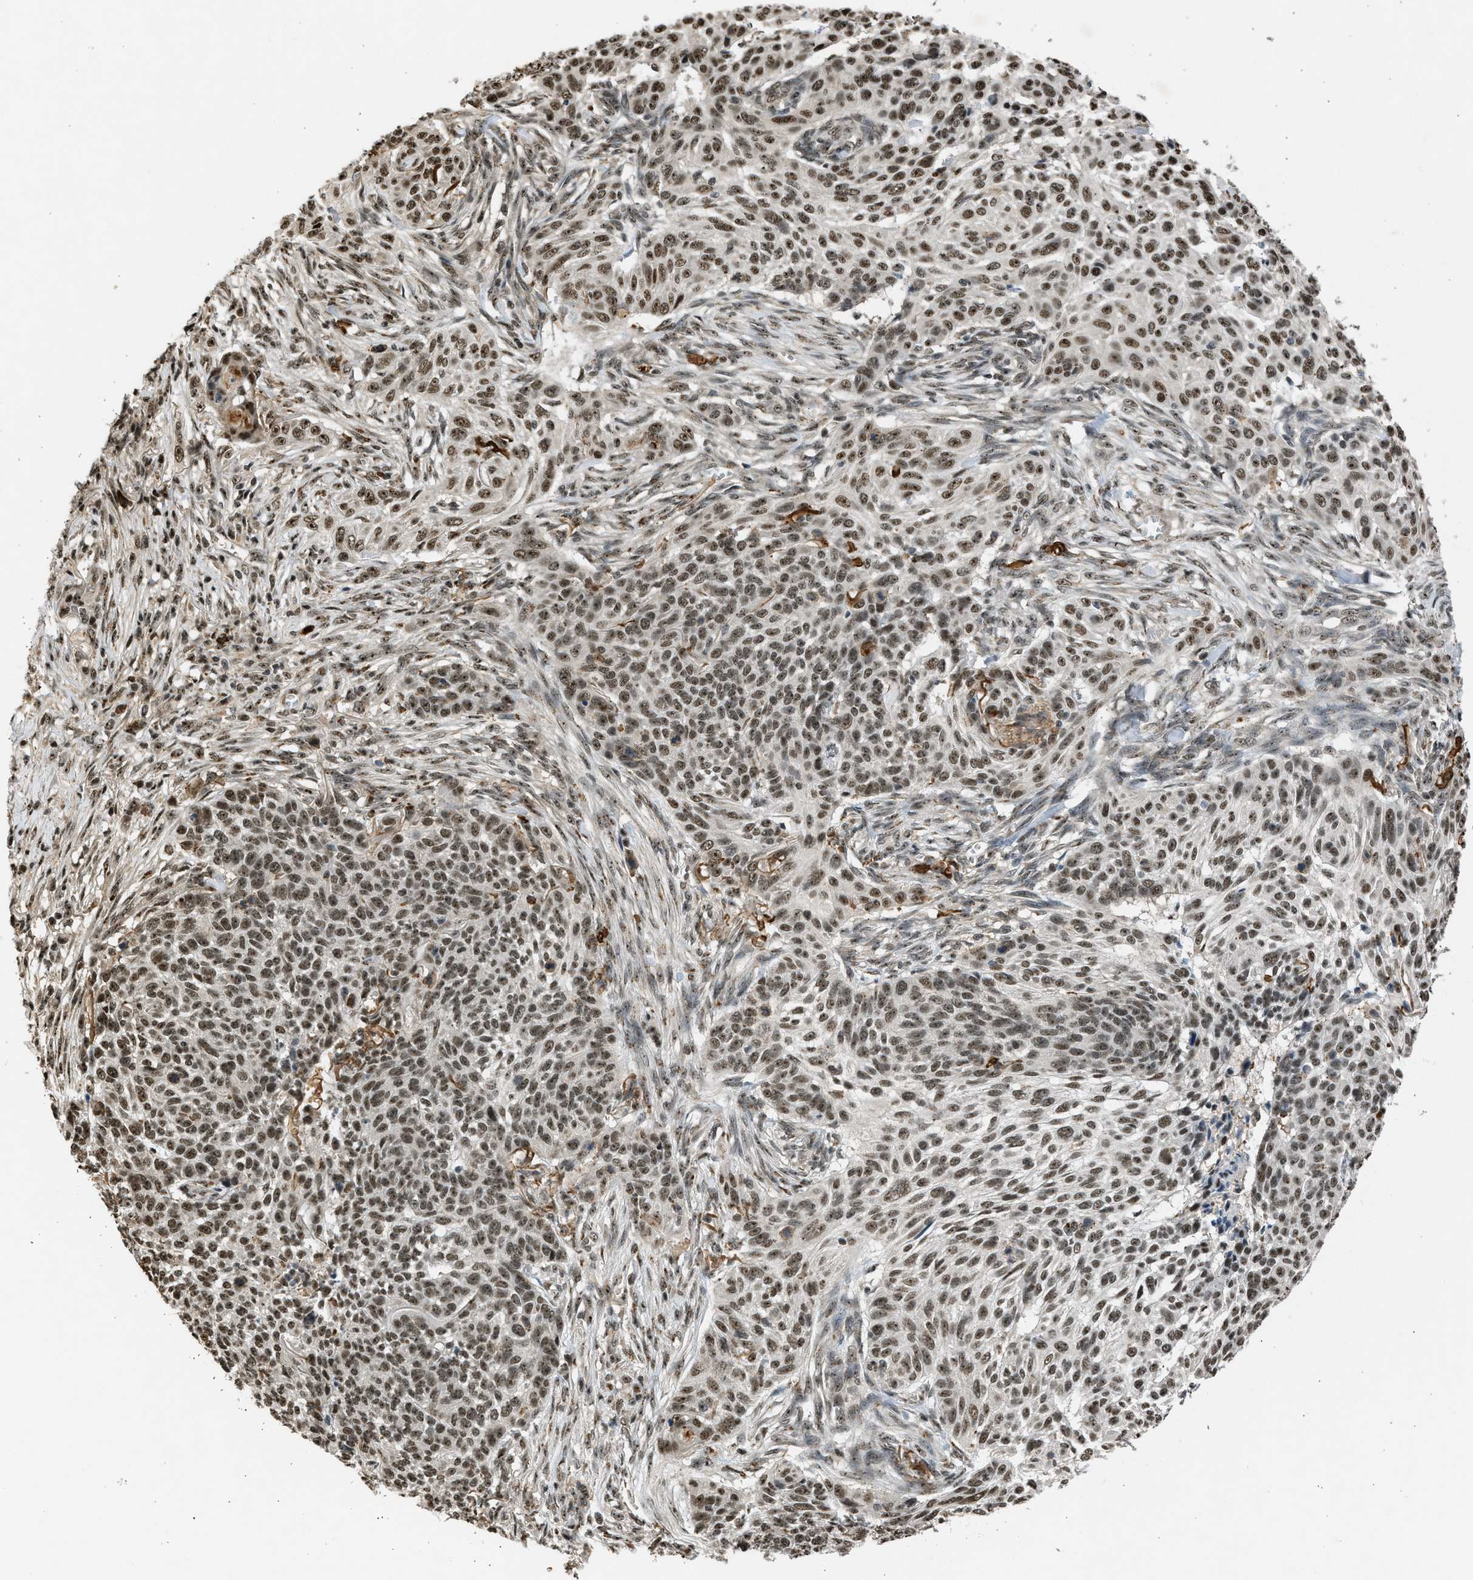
{"staining": {"intensity": "moderate", "quantity": ">75%", "location": "nuclear"}, "tissue": "skin cancer", "cell_type": "Tumor cells", "image_type": "cancer", "snomed": [{"axis": "morphology", "description": "Basal cell carcinoma"}, {"axis": "topography", "description": "Skin"}], "caption": "Brown immunohistochemical staining in skin cancer (basal cell carcinoma) demonstrates moderate nuclear positivity in about >75% of tumor cells. (DAB = brown stain, brightfield microscopy at high magnification).", "gene": "TFDP2", "patient": {"sex": "male", "age": 85}}